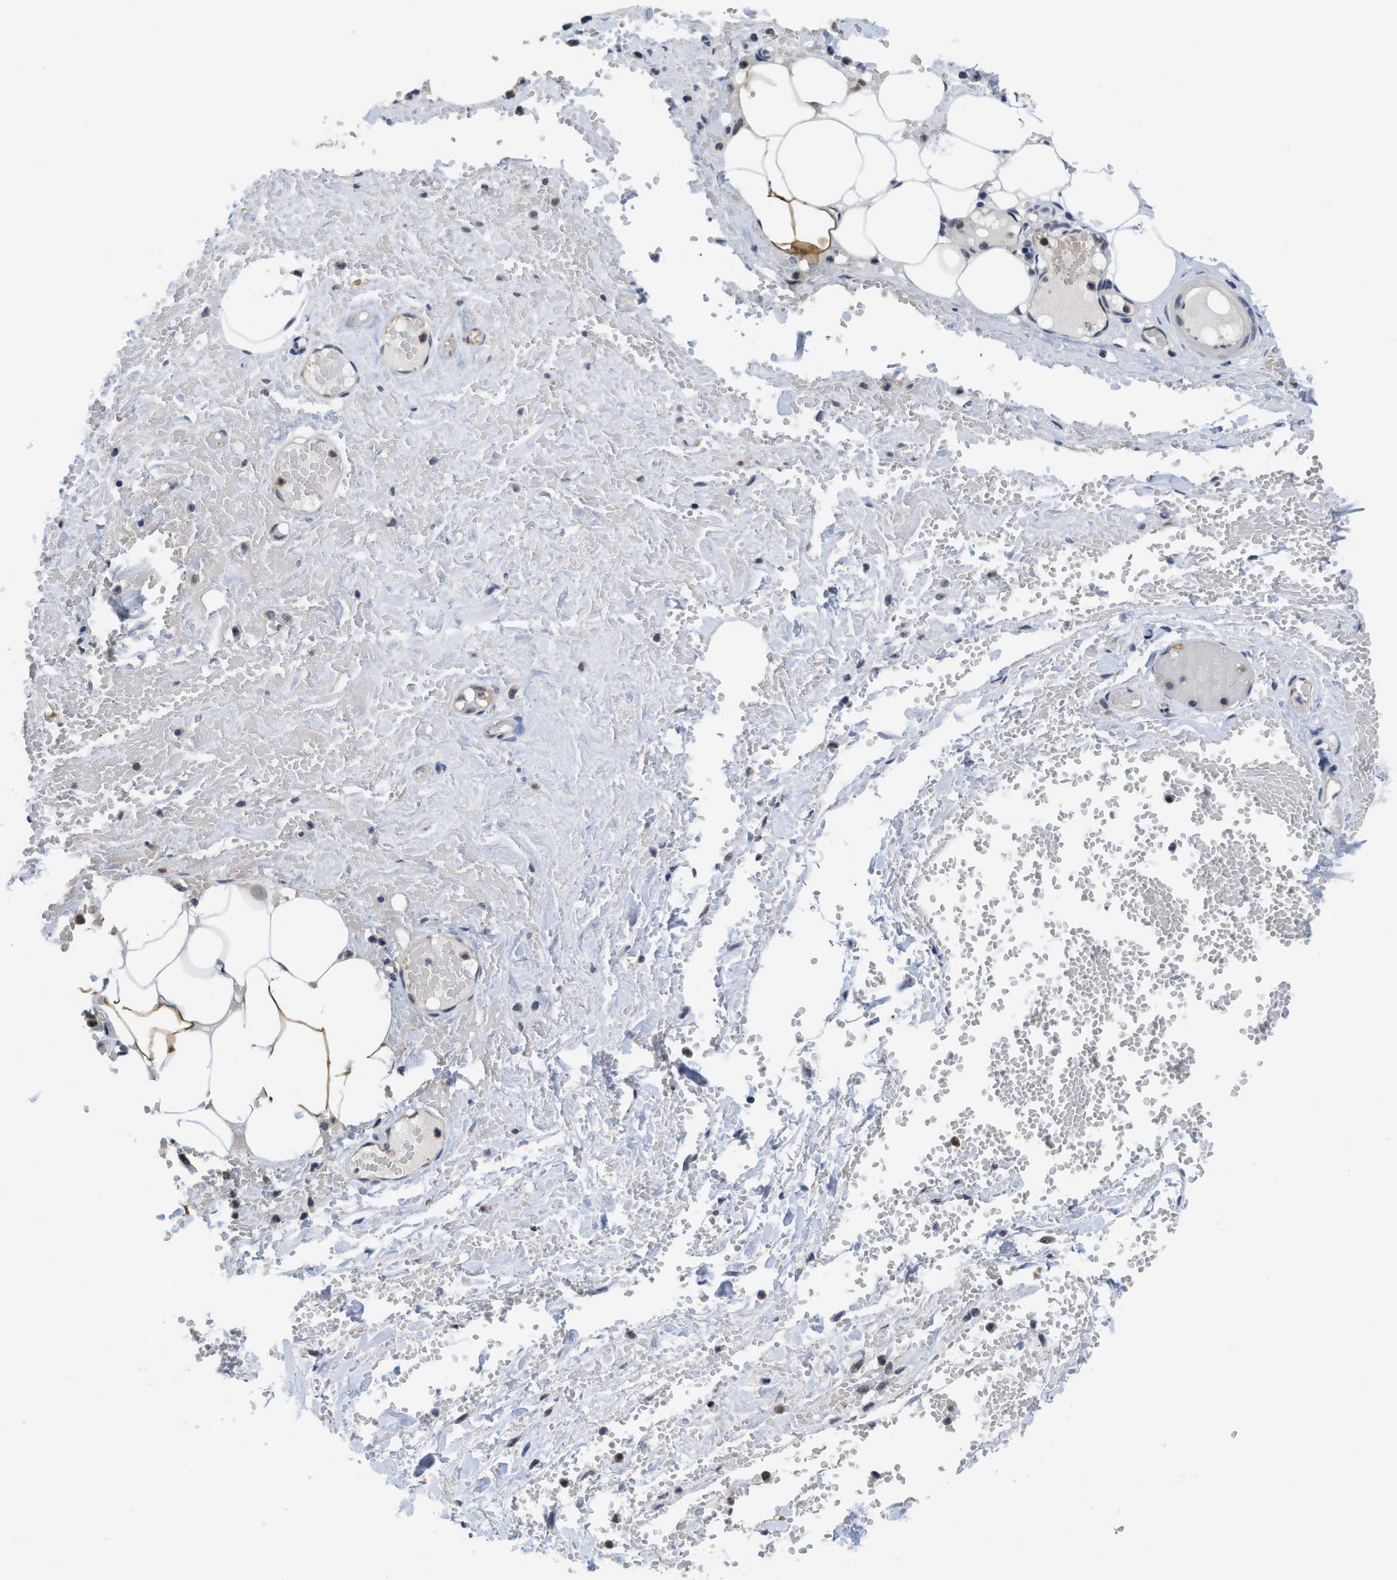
{"staining": {"intensity": "moderate", "quantity": "<25%", "location": "cytoplasmic/membranous"}, "tissue": "adipose tissue", "cell_type": "Adipocytes", "image_type": "normal", "snomed": [{"axis": "morphology", "description": "Normal tissue, NOS"}, {"axis": "topography", "description": "Soft tissue"}, {"axis": "topography", "description": "Vascular tissue"}], "caption": "Protein staining of unremarkable adipose tissue demonstrates moderate cytoplasmic/membranous staining in about <25% of adipocytes. (Brightfield microscopy of DAB IHC at high magnification).", "gene": "LDAF1", "patient": {"sex": "female", "age": 35}}